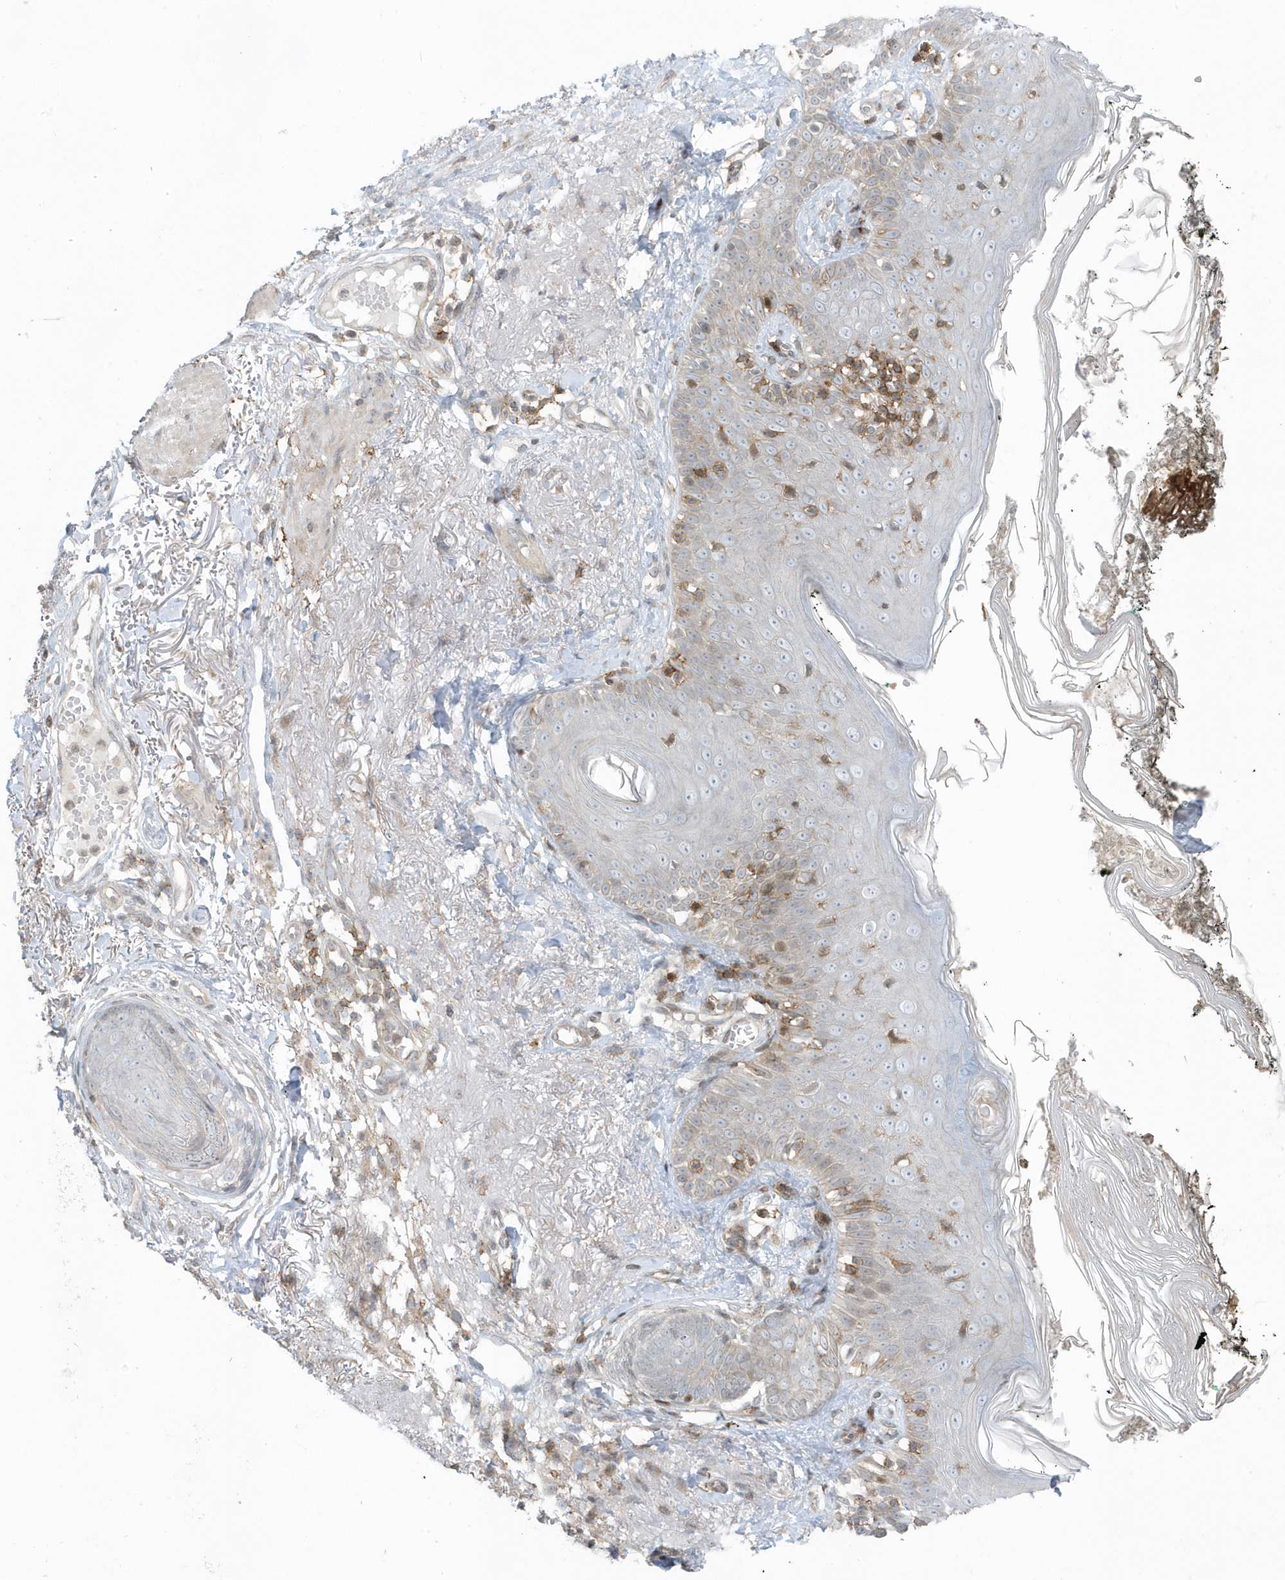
{"staining": {"intensity": "negative", "quantity": "none", "location": "none"}, "tissue": "skin cancer", "cell_type": "Tumor cells", "image_type": "cancer", "snomed": [{"axis": "morphology", "description": "Normal tissue, NOS"}, {"axis": "morphology", "description": "Basal cell carcinoma"}, {"axis": "topography", "description": "Skin"}], "caption": "The histopathology image reveals no staining of tumor cells in skin cancer (basal cell carcinoma).", "gene": "CACNB2", "patient": {"sex": "male", "age": 64}}